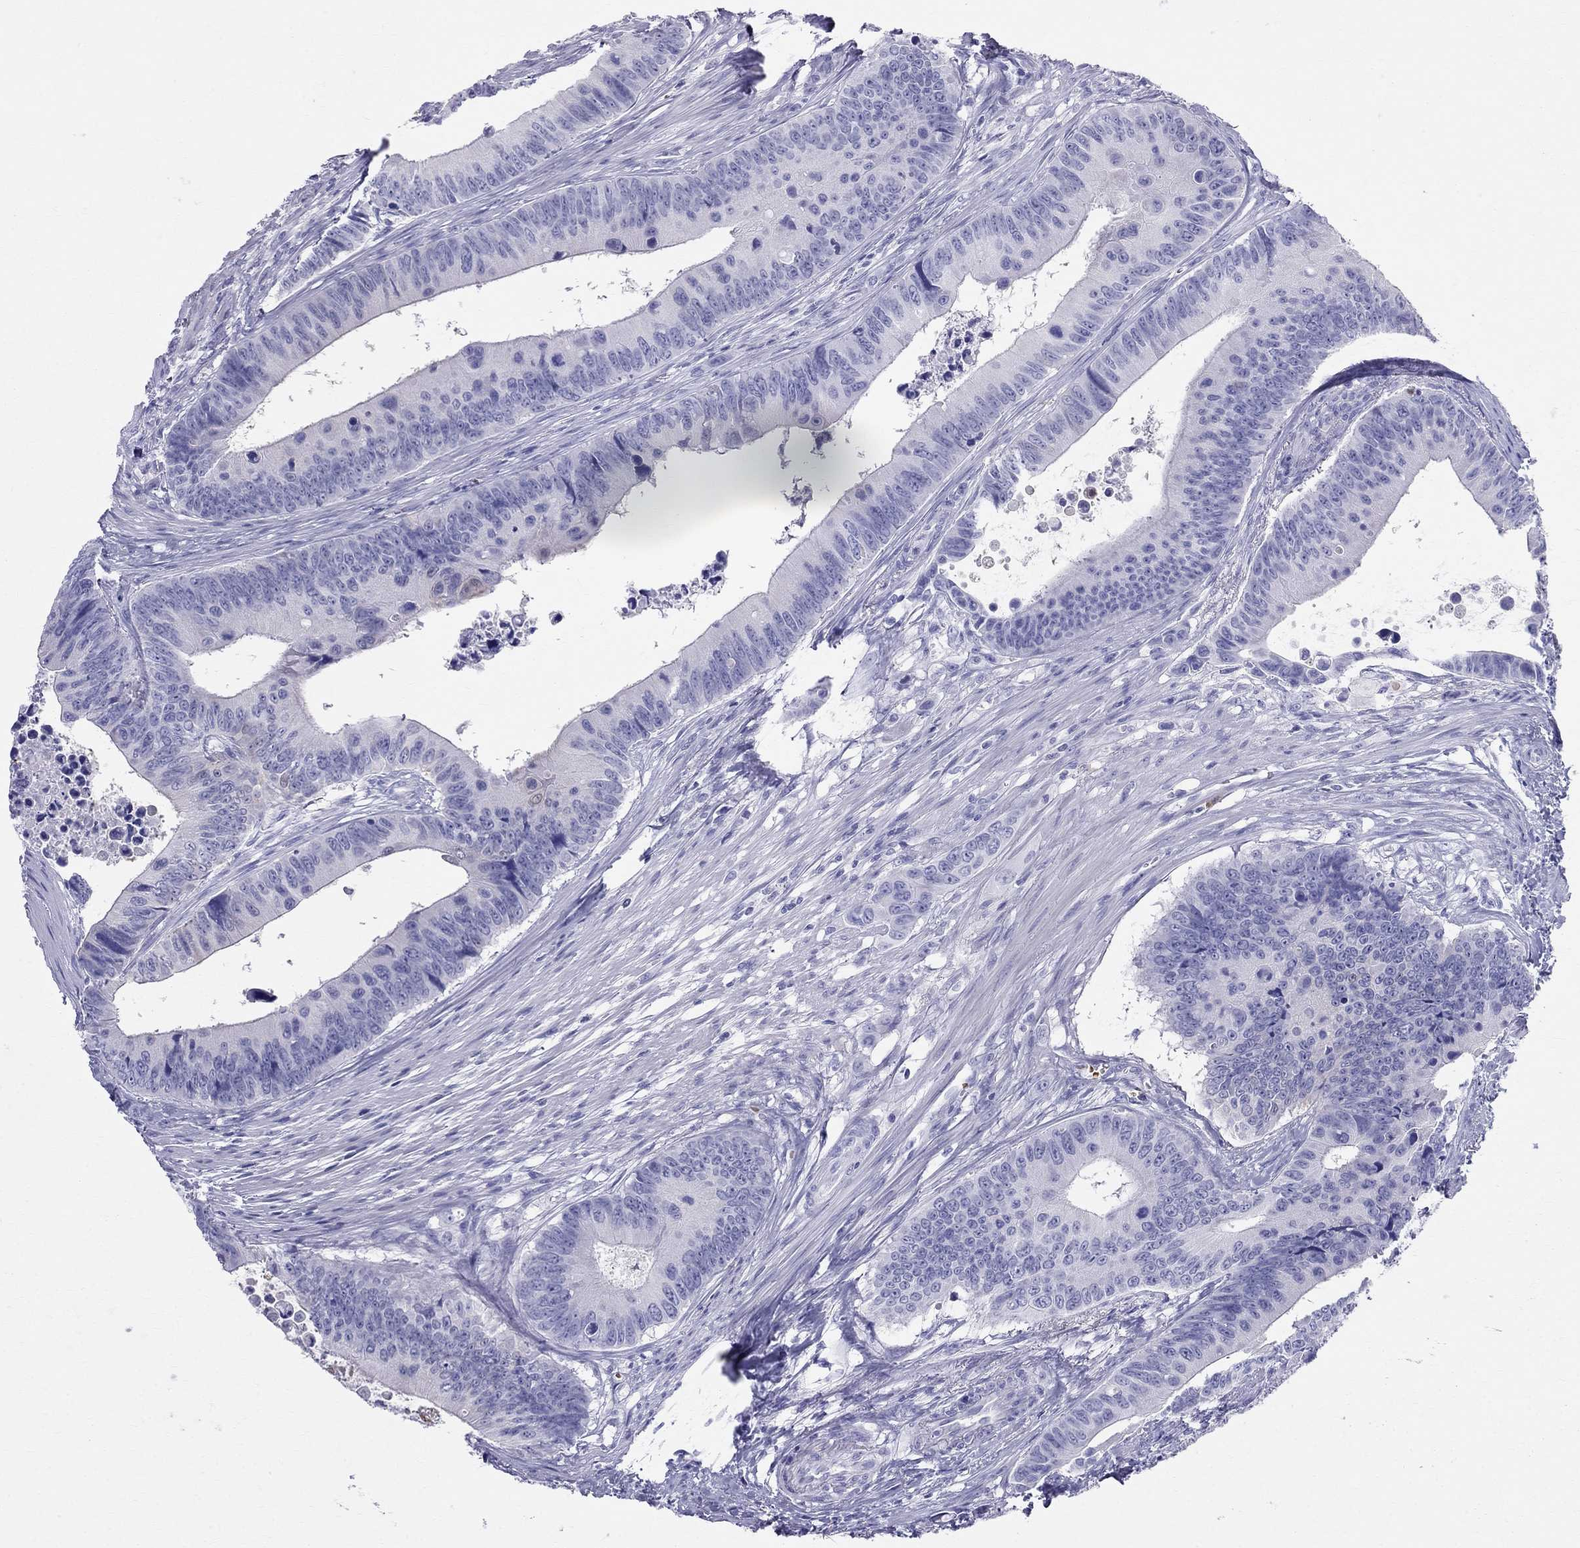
{"staining": {"intensity": "negative", "quantity": "none", "location": "none"}, "tissue": "colorectal cancer", "cell_type": "Tumor cells", "image_type": "cancer", "snomed": [{"axis": "morphology", "description": "Adenocarcinoma, NOS"}, {"axis": "topography", "description": "Colon"}], "caption": "A high-resolution micrograph shows immunohistochemistry staining of colorectal adenocarcinoma, which displays no significant staining in tumor cells.", "gene": "DNAAF6", "patient": {"sex": "female", "age": 87}}